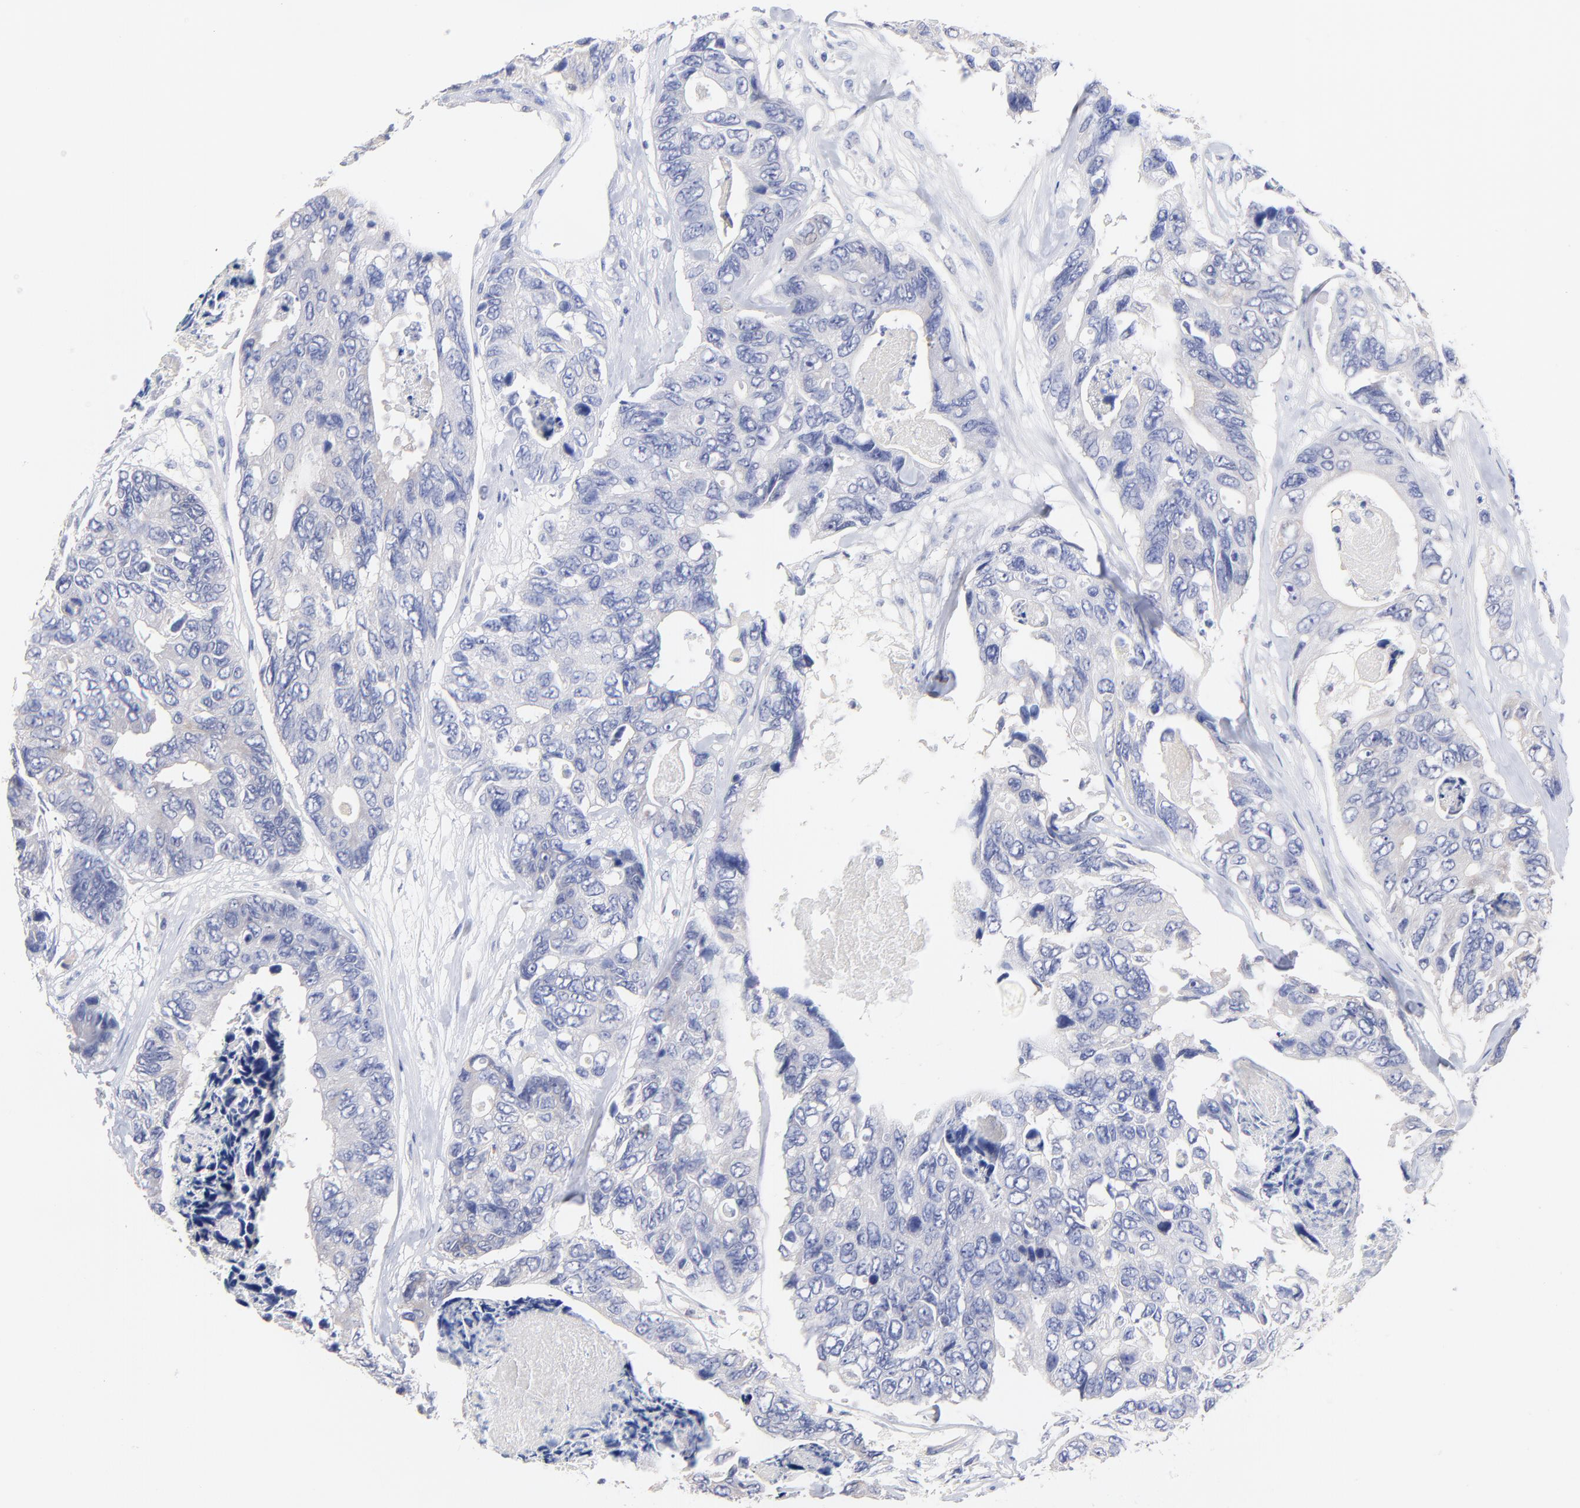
{"staining": {"intensity": "negative", "quantity": "none", "location": "none"}, "tissue": "colorectal cancer", "cell_type": "Tumor cells", "image_type": "cancer", "snomed": [{"axis": "morphology", "description": "Adenocarcinoma, NOS"}, {"axis": "topography", "description": "Colon"}], "caption": "High magnification brightfield microscopy of colorectal adenocarcinoma stained with DAB (3,3'-diaminobenzidine) (brown) and counterstained with hematoxylin (blue): tumor cells show no significant positivity.", "gene": "CFAP57", "patient": {"sex": "female", "age": 86}}